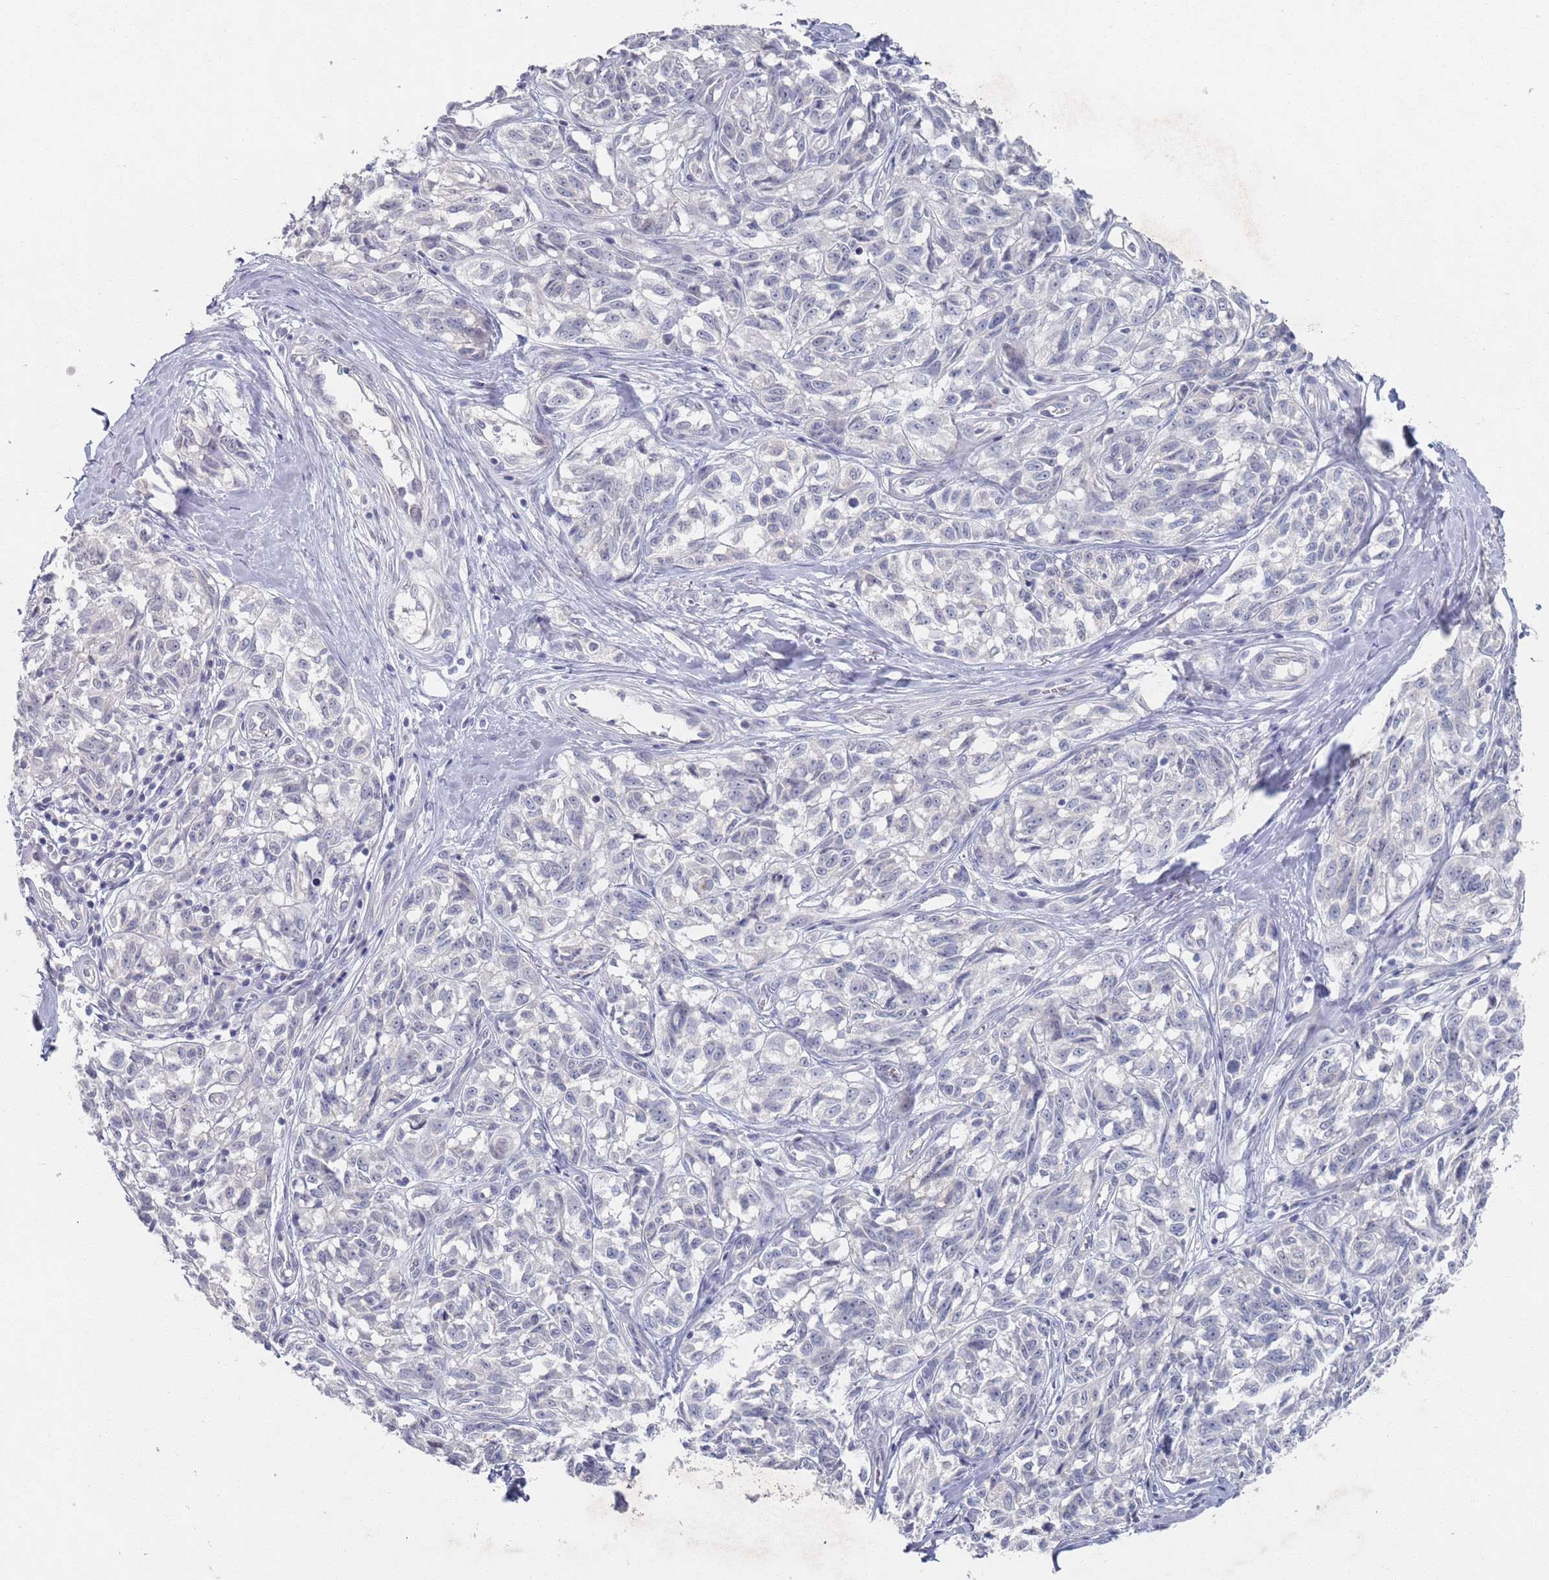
{"staining": {"intensity": "negative", "quantity": "none", "location": "none"}, "tissue": "melanoma", "cell_type": "Tumor cells", "image_type": "cancer", "snomed": [{"axis": "morphology", "description": "Normal tissue, NOS"}, {"axis": "morphology", "description": "Malignant melanoma, NOS"}, {"axis": "topography", "description": "Skin"}], "caption": "A photomicrograph of melanoma stained for a protein displays no brown staining in tumor cells.", "gene": "PROM2", "patient": {"sex": "female", "age": 64}}